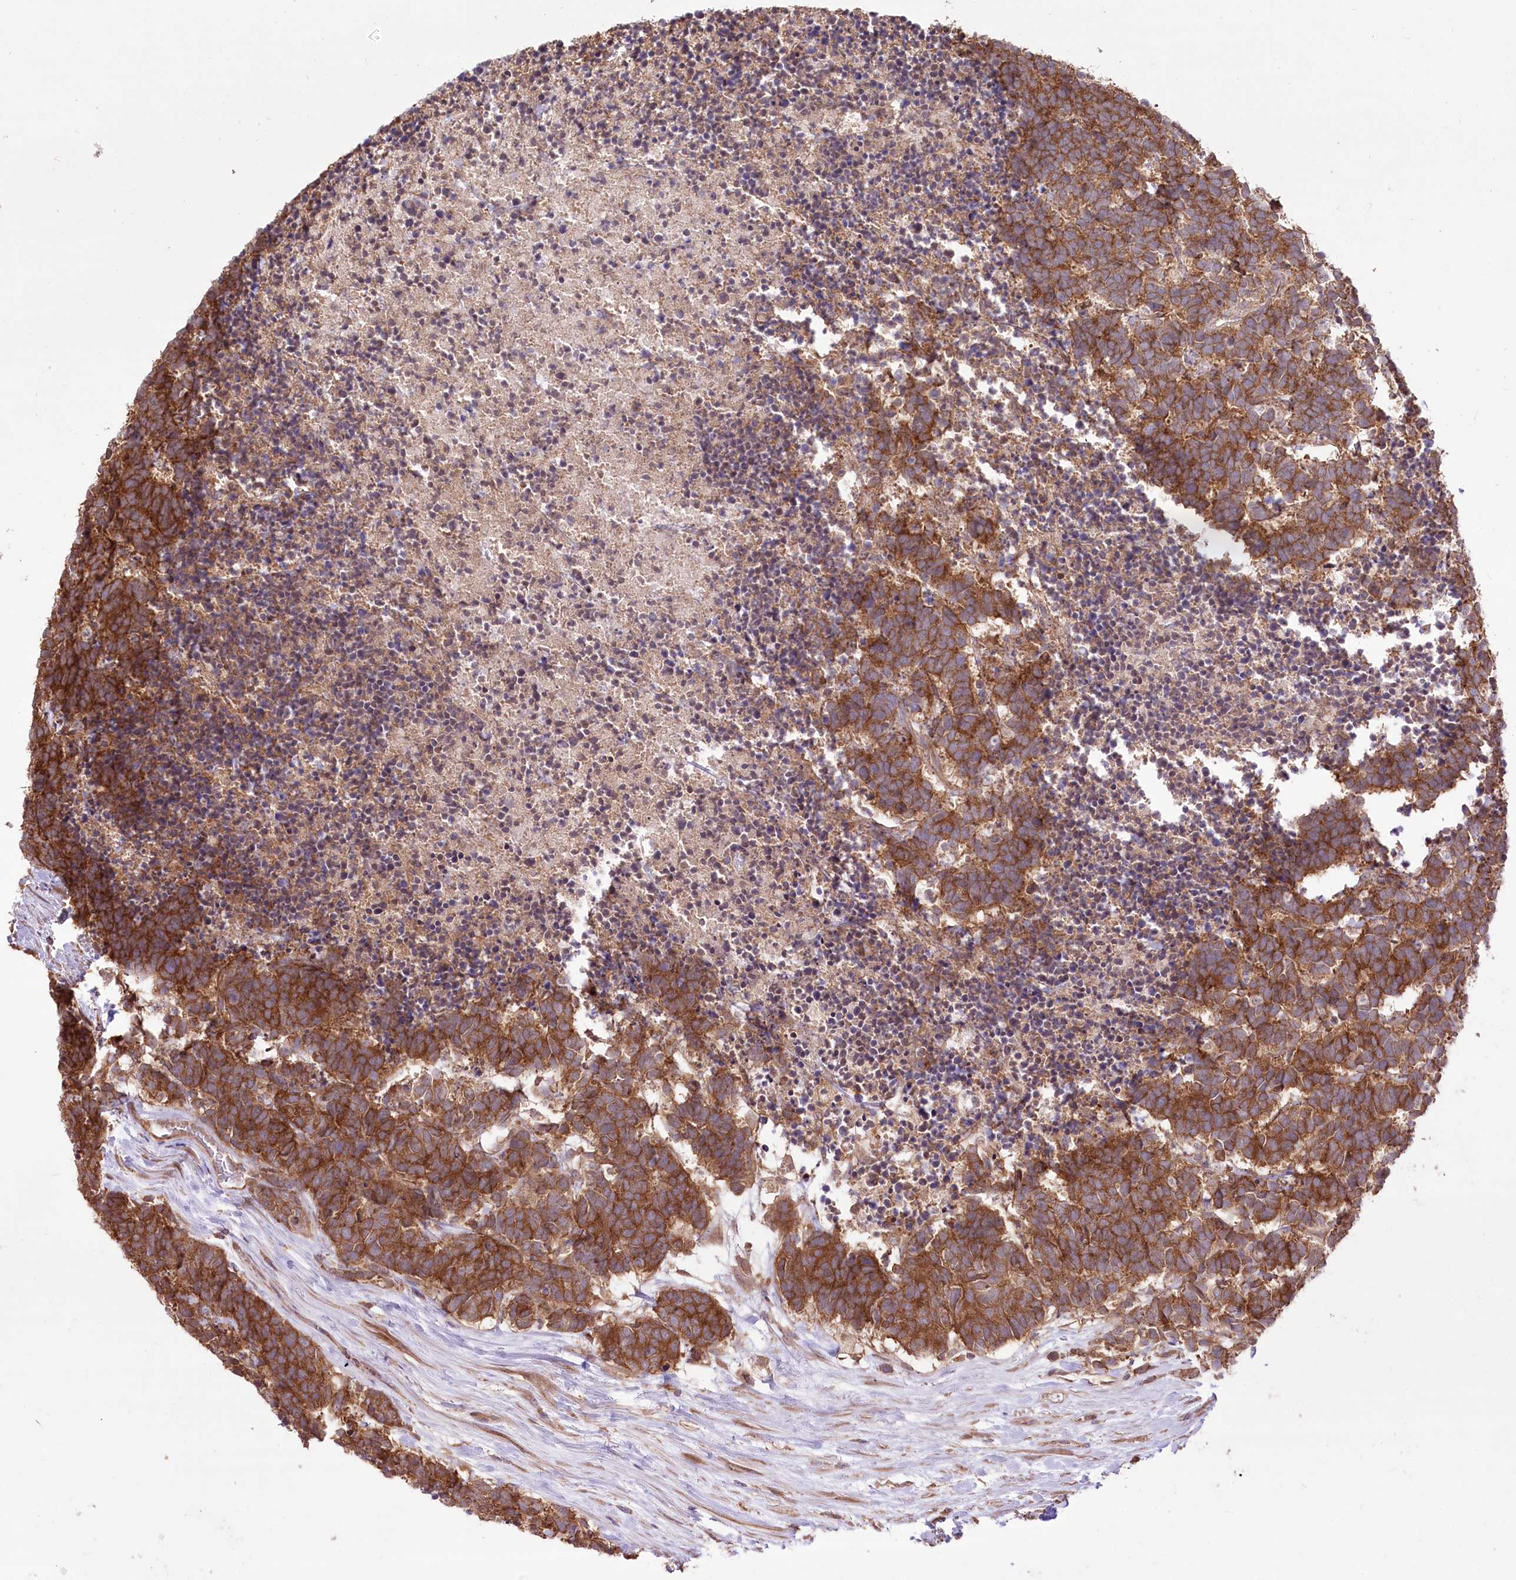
{"staining": {"intensity": "strong", "quantity": ">75%", "location": "cytoplasmic/membranous"}, "tissue": "carcinoid", "cell_type": "Tumor cells", "image_type": "cancer", "snomed": [{"axis": "morphology", "description": "Carcinoma, NOS"}, {"axis": "morphology", "description": "Carcinoid, malignant, NOS"}, {"axis": "topography", "description": "Urinary bladder"}], "caption": "Strong cytoplasmic/membranous protein staining is identified in approximately >75% of tumor cells in carcinoma.", "gene": "XYLB", "patient": {"sex": "male", "age": 57}}